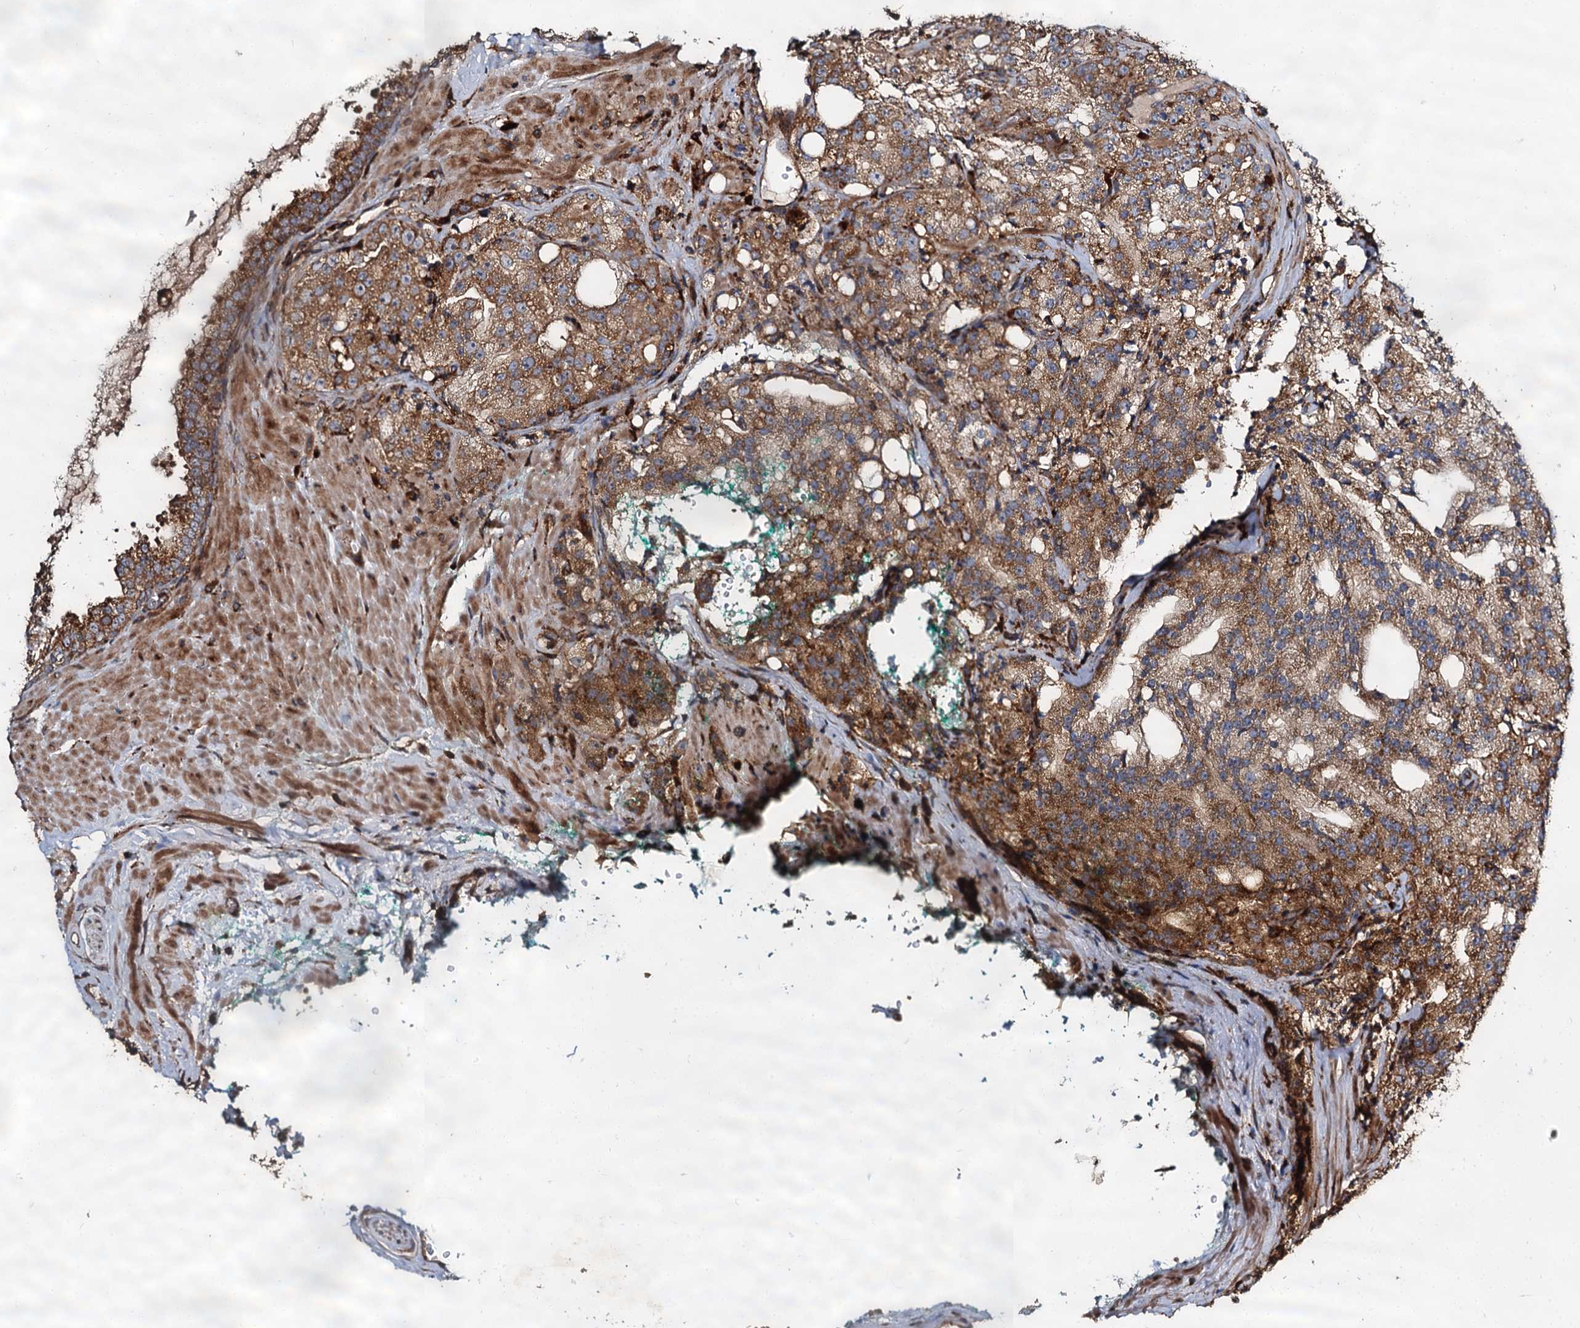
{"staining": {"intensity": "moderate", "quantity": ">75%", "location": "cytoplasmic/membranous"}, "tissue": "prostate cancer", "cell_type": "Tumor cells", "image_type": "cancer", "snomed": [{"axis": "morphology", "description": "Adenocarcinoma, High grade"}, {"axis": "topography", "description": "Prostate"}], "caption": "Protein expression analysis of prostate adenocarcinoma (high-grade) exhibits moderate cytoplasmic/membranous expression in about >75% of tumor cells.", "gene": "WDR73", "patient": {"sex": "male", "age": 64}}